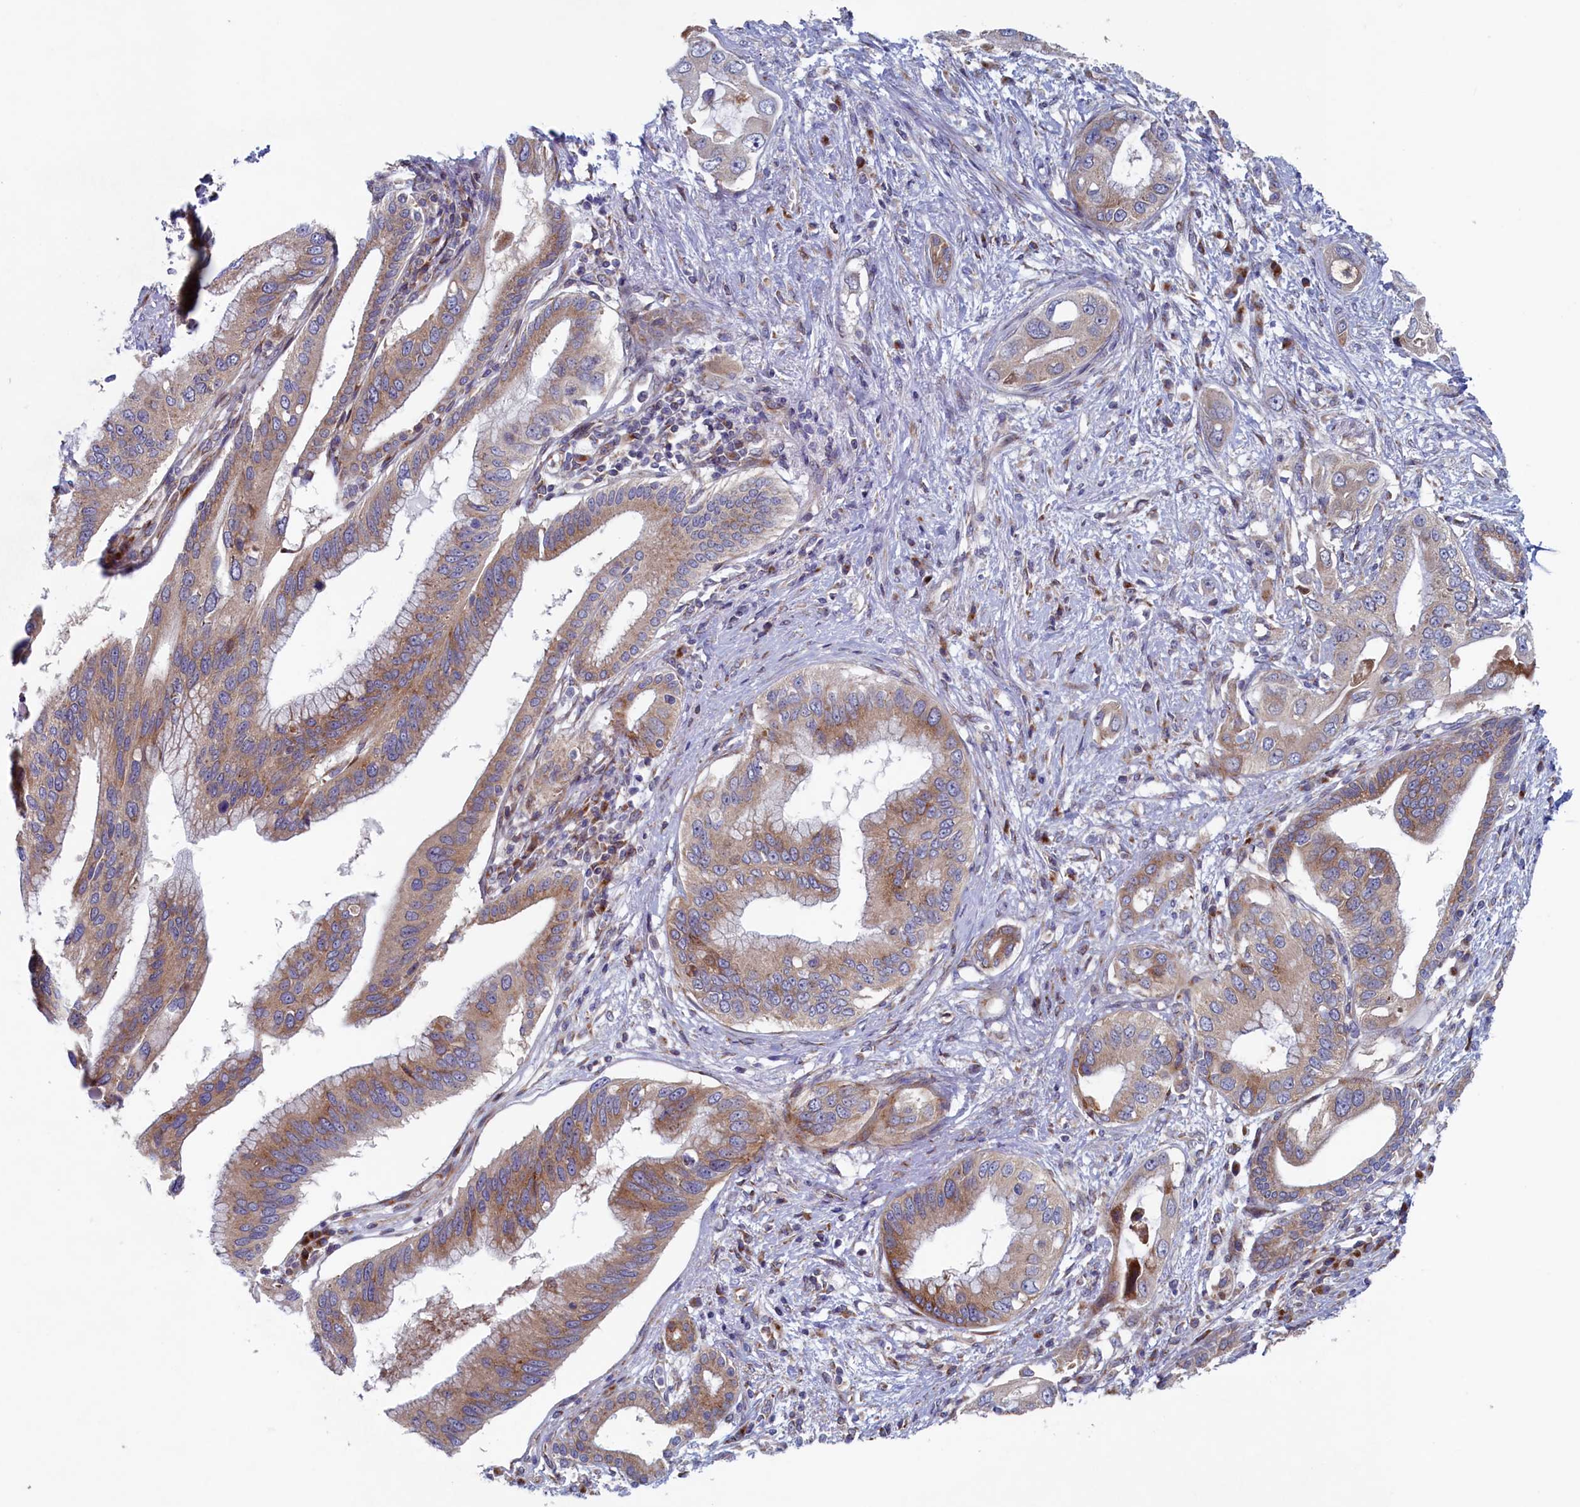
{"staining": {"intensity": "moderate", "quantity": ">75%", "location": "cytoplasmic/membranous"}, "tissue": "pancreatic cancer", "cell_type": "Tumor cells", "image_type": "cancer", "snomed": [{"axis": "morphology", "description": "Inflammation, NOS"}, {"axis": "morphology", "description": "Adenocarcinoma, NOS"}, {"axis": "topography", "description": "Pancreas"}], "caption": "Human pancreatic adenocarcinoma stained with a brown dye displays moderate cytoplasmic/membranous positive expression in about >75% of tumor cells.", "gene": "MTFMT", "patient": {"sex": "female", "age": 56}}